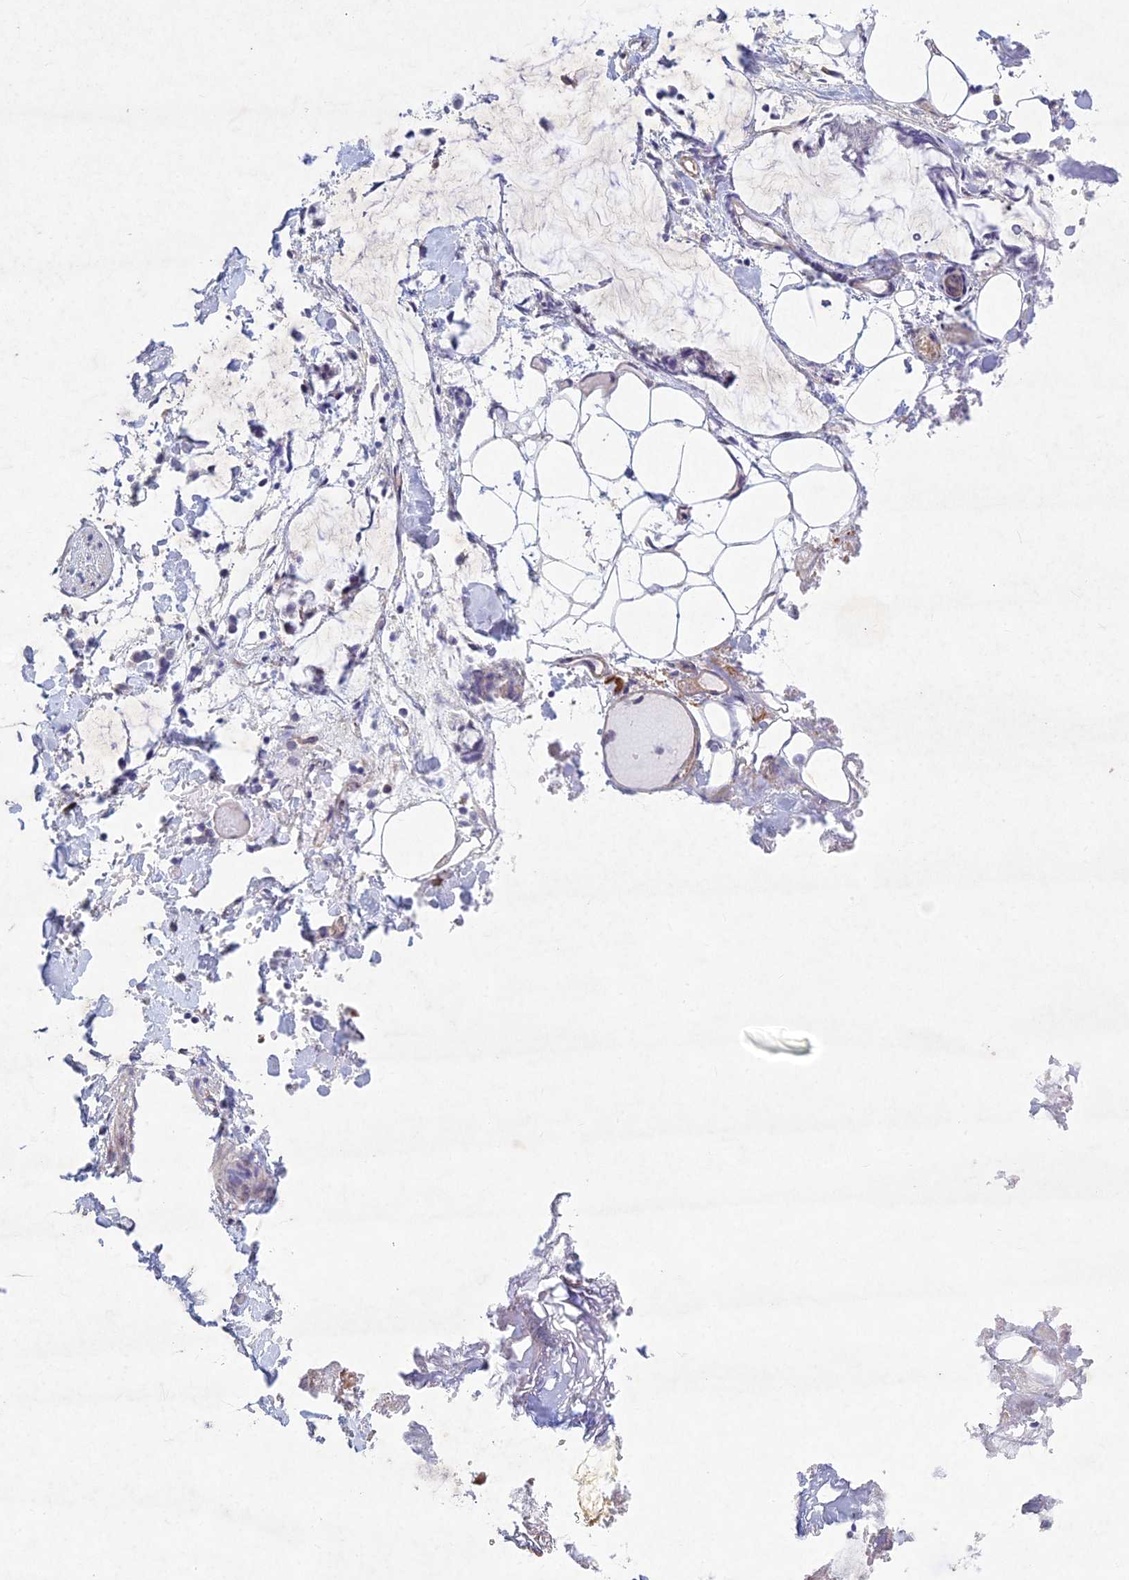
{"staining": {"intensity": "negative", "quantity": "none", "location": "none"}, "tissue": "adipose tissue", "cell_type": "Adipocytes", "image_type": "normal", "snomed": [{"axis": "morphology", "description": "Normal tissue, NOS"}, {"axis": "morphology", "description": "Adenocarcinoma, NOS"}, {"axis": "topography", "description": "Smooth muscle"}, {"axis": "topography", "description": "Colon"}], "caption": "Unremarkable adipose tissue was stained to show a protein in brown. There is no significant staining in adipocytes. (Immunohistochemistry (ihc), brightfield microscopy, high magnification).", "gene": "PTHLH", "patient": {"sex": "male", "age": 14}}